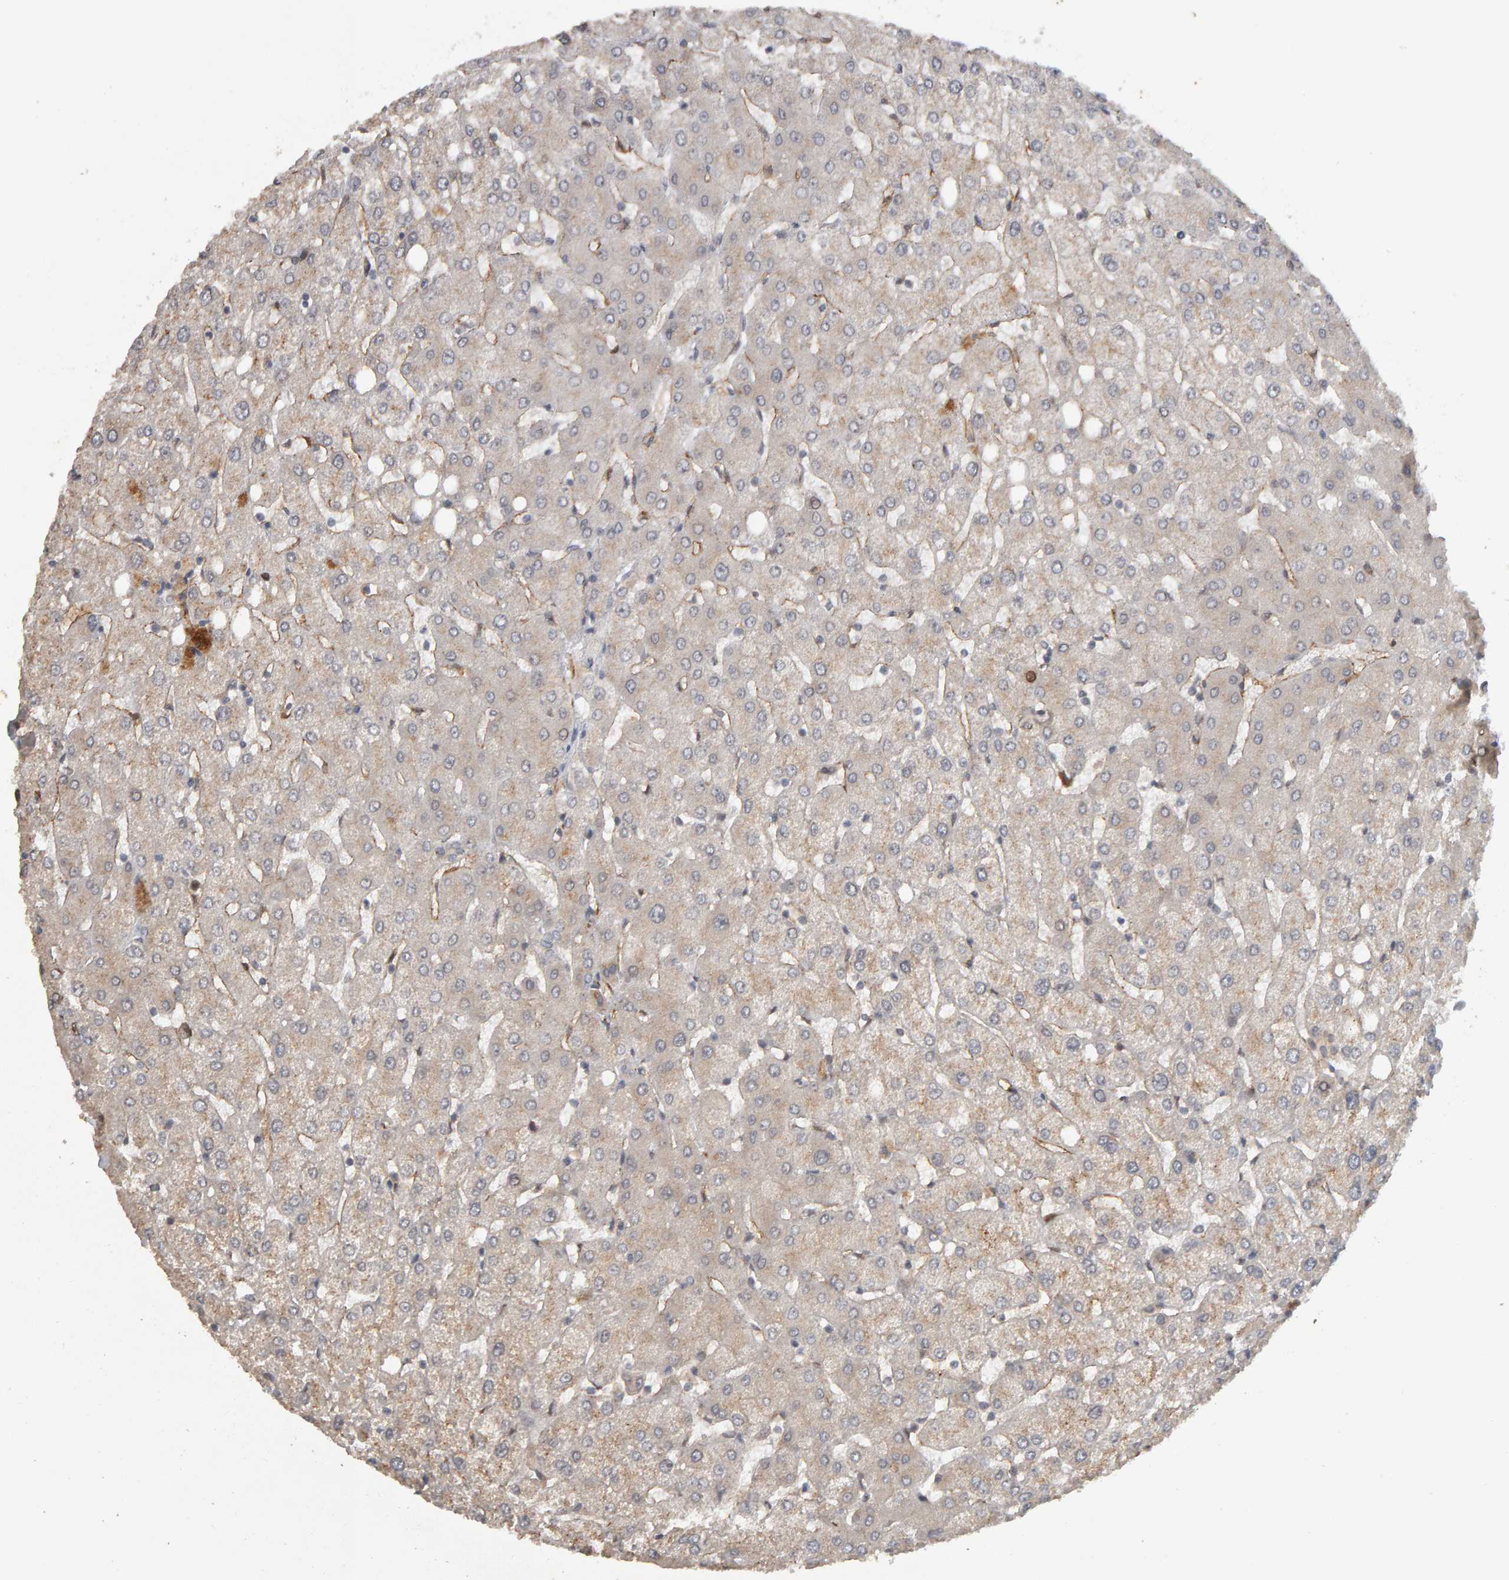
{"staining": {"intensity": "negative", "quantity": "none", "location": "none"}, "tissue": "liver", "cell_type": "Cholangiocytes", "image_type": "normal", "snomed": [{"axis": "morphology", "description": "Normal tissue, NOS"}, {"axis": "topography", "description": "Liver"}], "caption": "Protein analysis of benign liver displays no significant expression in cholangiocytes. The staining is performed using DAB (3,3'-diaminobenzidine) brown chromogen with nuclei counter-stained in using hematoxylin.", "gene": "CDCA5", "patient": {"sex": "female", "age": 54}}